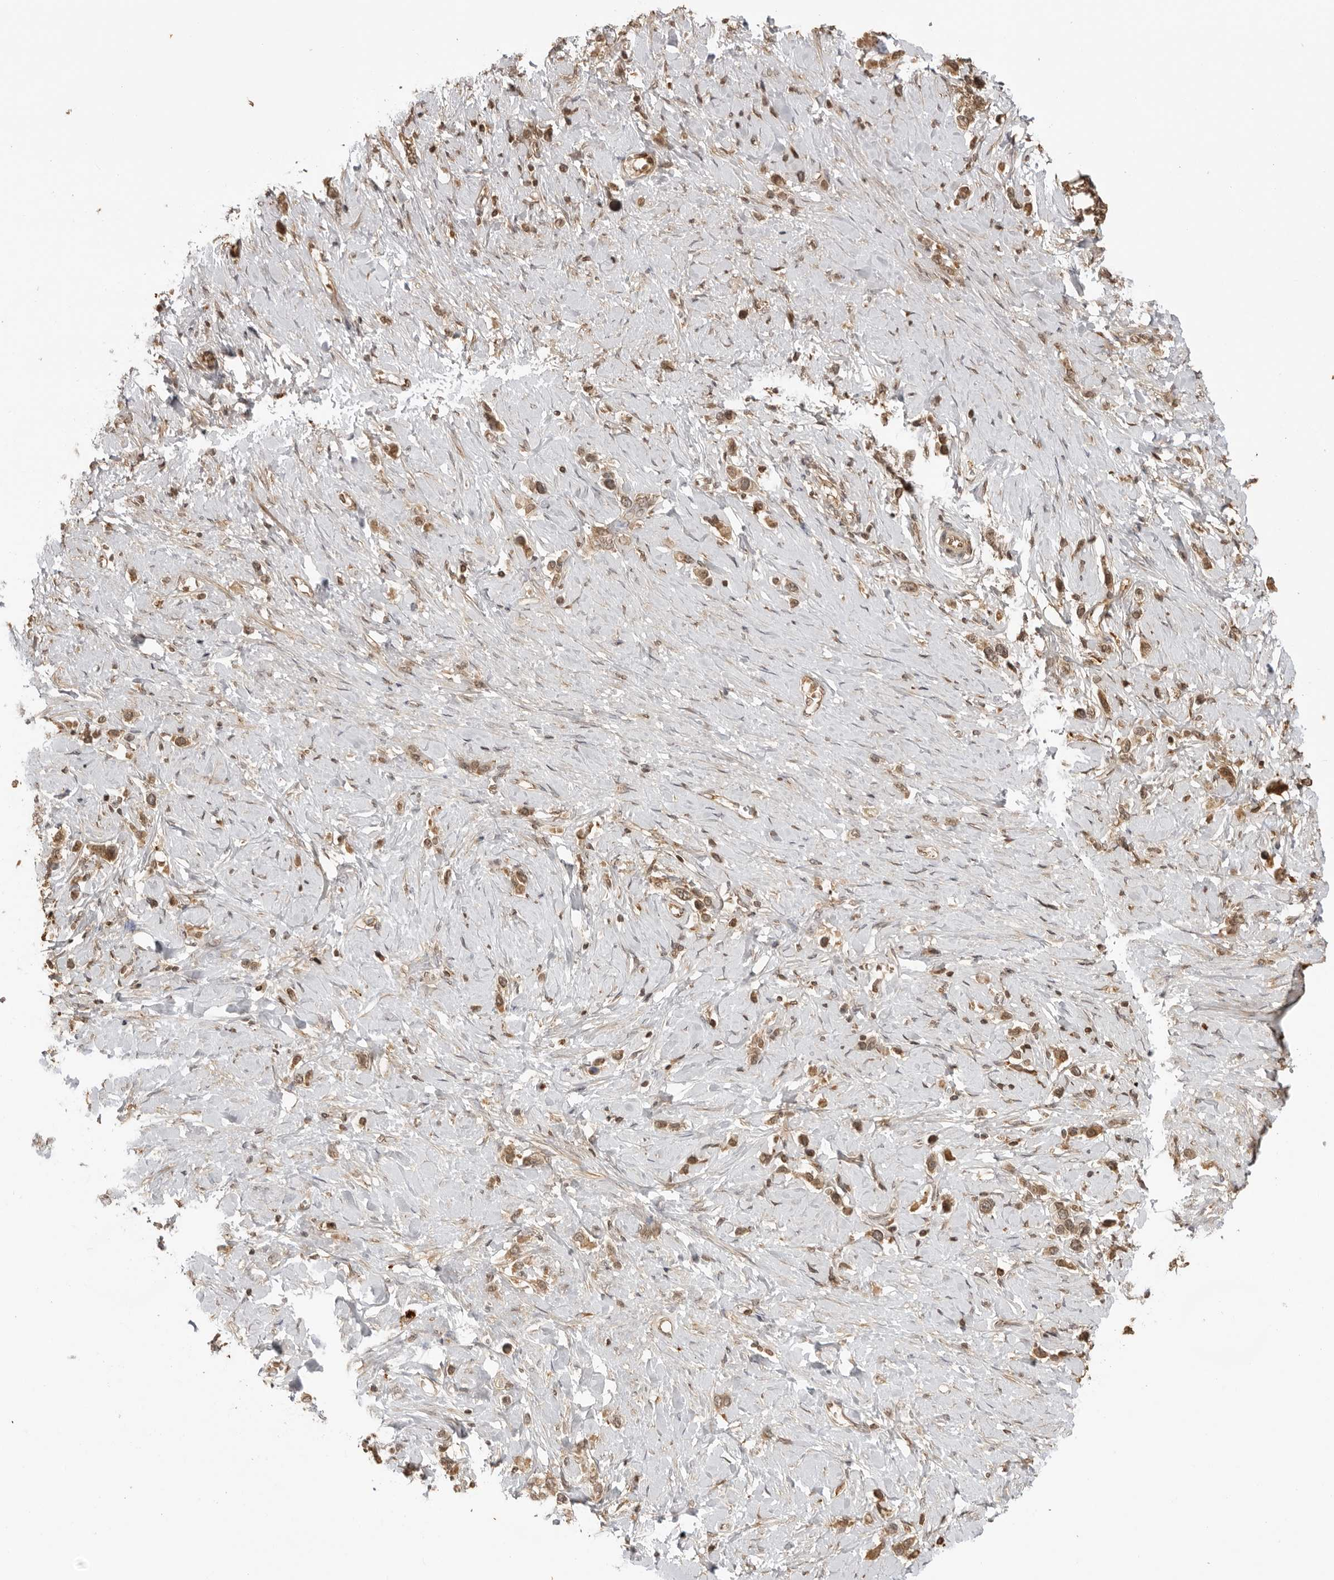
{"staining": {"intensity": "moderate", "quantity": ">75%", "location": "cytoplasmic/membranous,nuclear"}, "tissue": "stomach cancer", "cell_type": "Tumor cells", "image_type": "cancer", "snomed": [{"axis": "morphology", "description": "Adenocarcinoma, NOS"}, {"axis": "topography", "description": "Stomach"}], "caption": "A medium amount of moderate cytoplasmic/membranous and nuclear expression is appreciated in about >75% of tumor cells in adenocarcinoma (stomach) tissue. Immunohistochemistry stains the protein in brown and the nuclei are stained blue.", "gene": "IKBKE", "patient": {"sex": "female", "age": 65}}